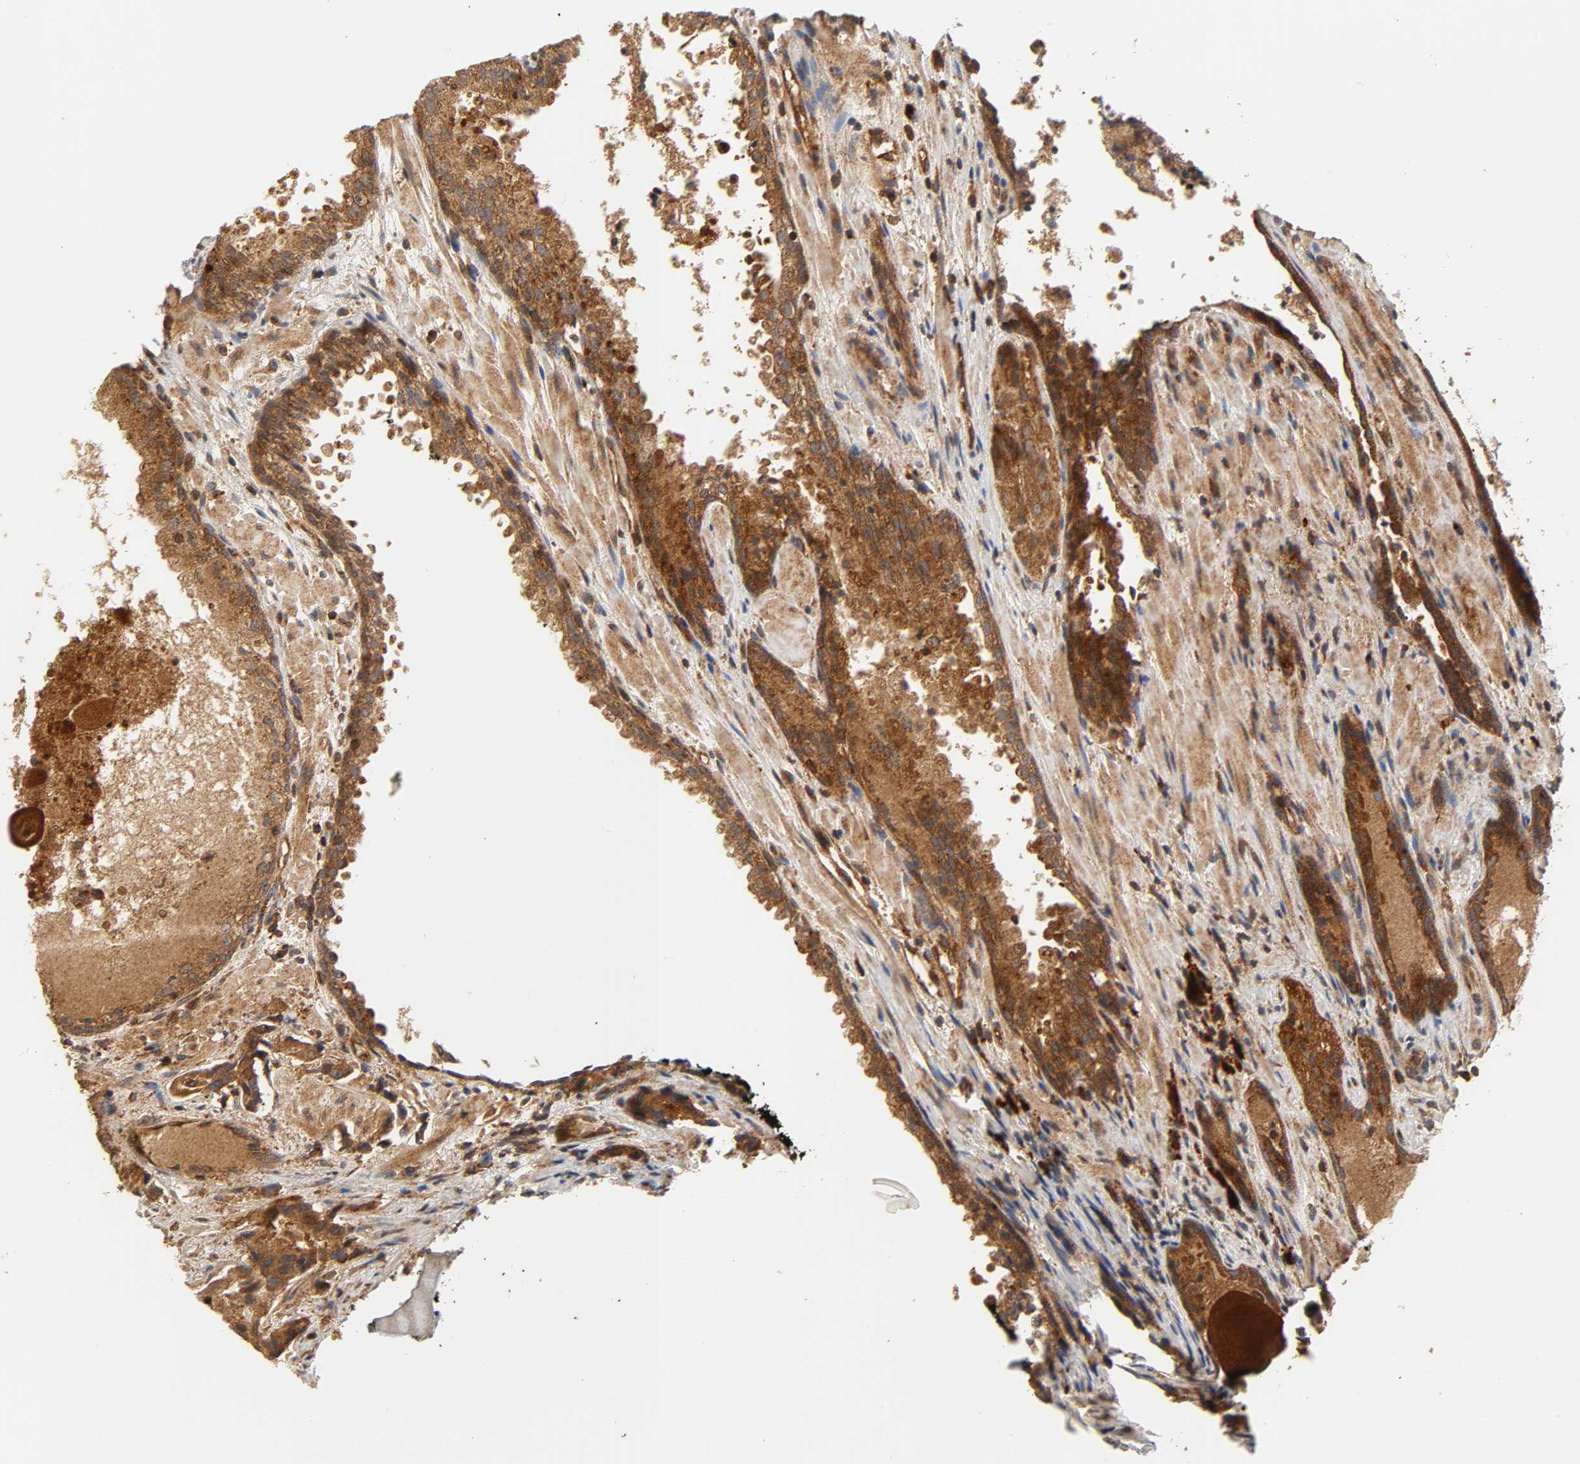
{"staining": {"intensity": "strong", "quantity": ">75%", "location": "cytoplasmic/membranous"}, "tissue": "prostate cancer", "cell_type": "Tumor cells", "image_type": "cancer", "snomed": [{"axis": "morphology", "description": "Adenocarcinoma, High grade"}, {"axis": "topography", "description": "Prostate"}], "caption": "DAB (3,3'-diaminobenzidine) immunohistochemical staining of prostate cancer (adenocarcinoma (high-grade)) exhibits strong cytoplasmic/membranous protein positivity in approximately >75% of tumor cells.", "gene": "IKBKB", "patient": {"sex": "male", "age": 58}}